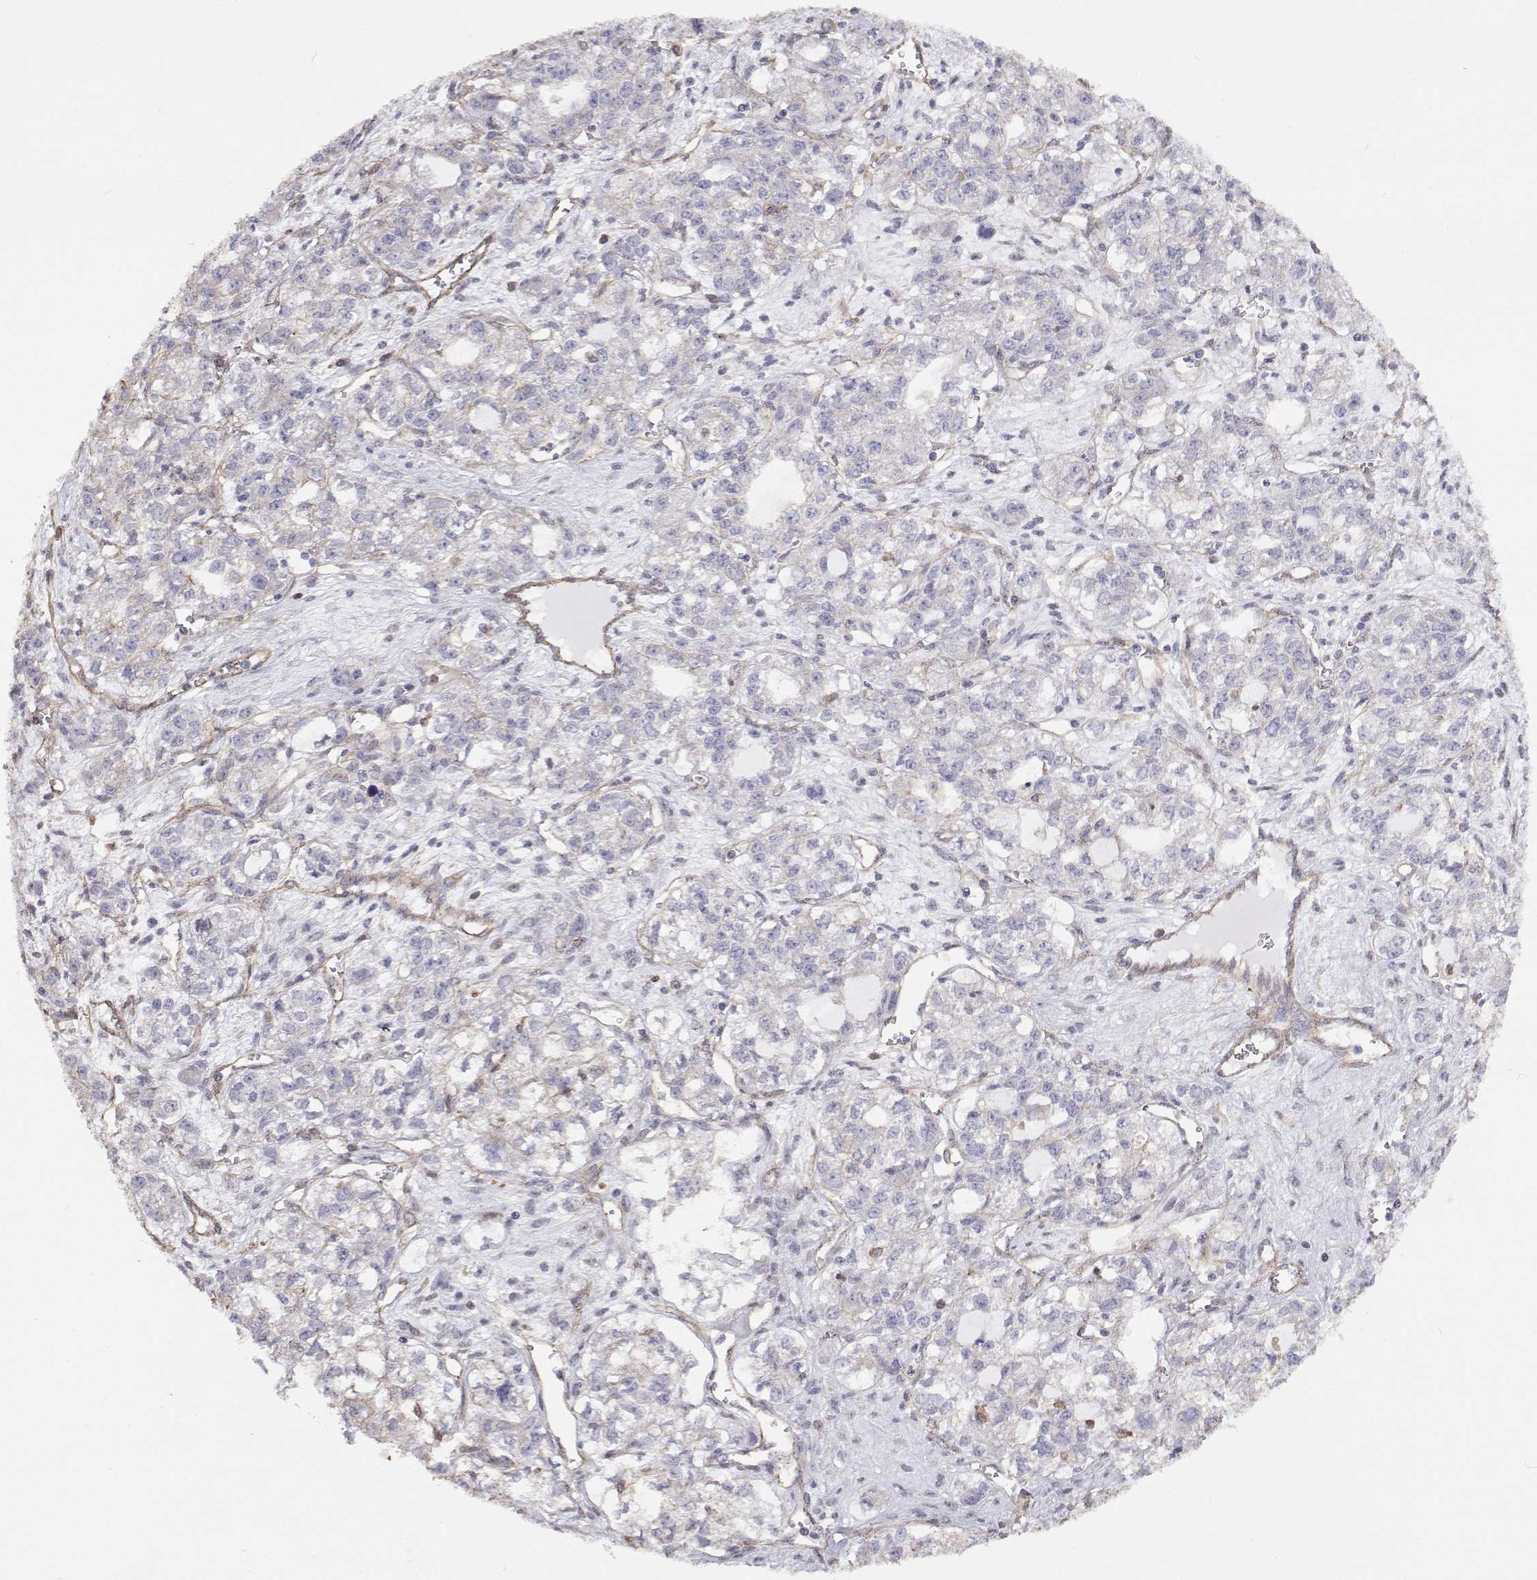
{"staining": {"intensity": "negative", "quantity": "none", "location": "none"}, "tissue": "ovarian cancer", "cell_type": "Tumor cells", "image_type": "cancer", "snomed": [{"axis": "morphology", "description": "Carcinoma, endometroid"}, {"axis": "topography", "description": "Ovary"}], "caption": "Protein analysis of ovarian cancer displays no significant expression in tumor cells. (DAB (3,3'-diaminobenzidine) IHC, high magnification).", "gene": "GSDMA", "patient": {"sex": "female", "age": 64}}